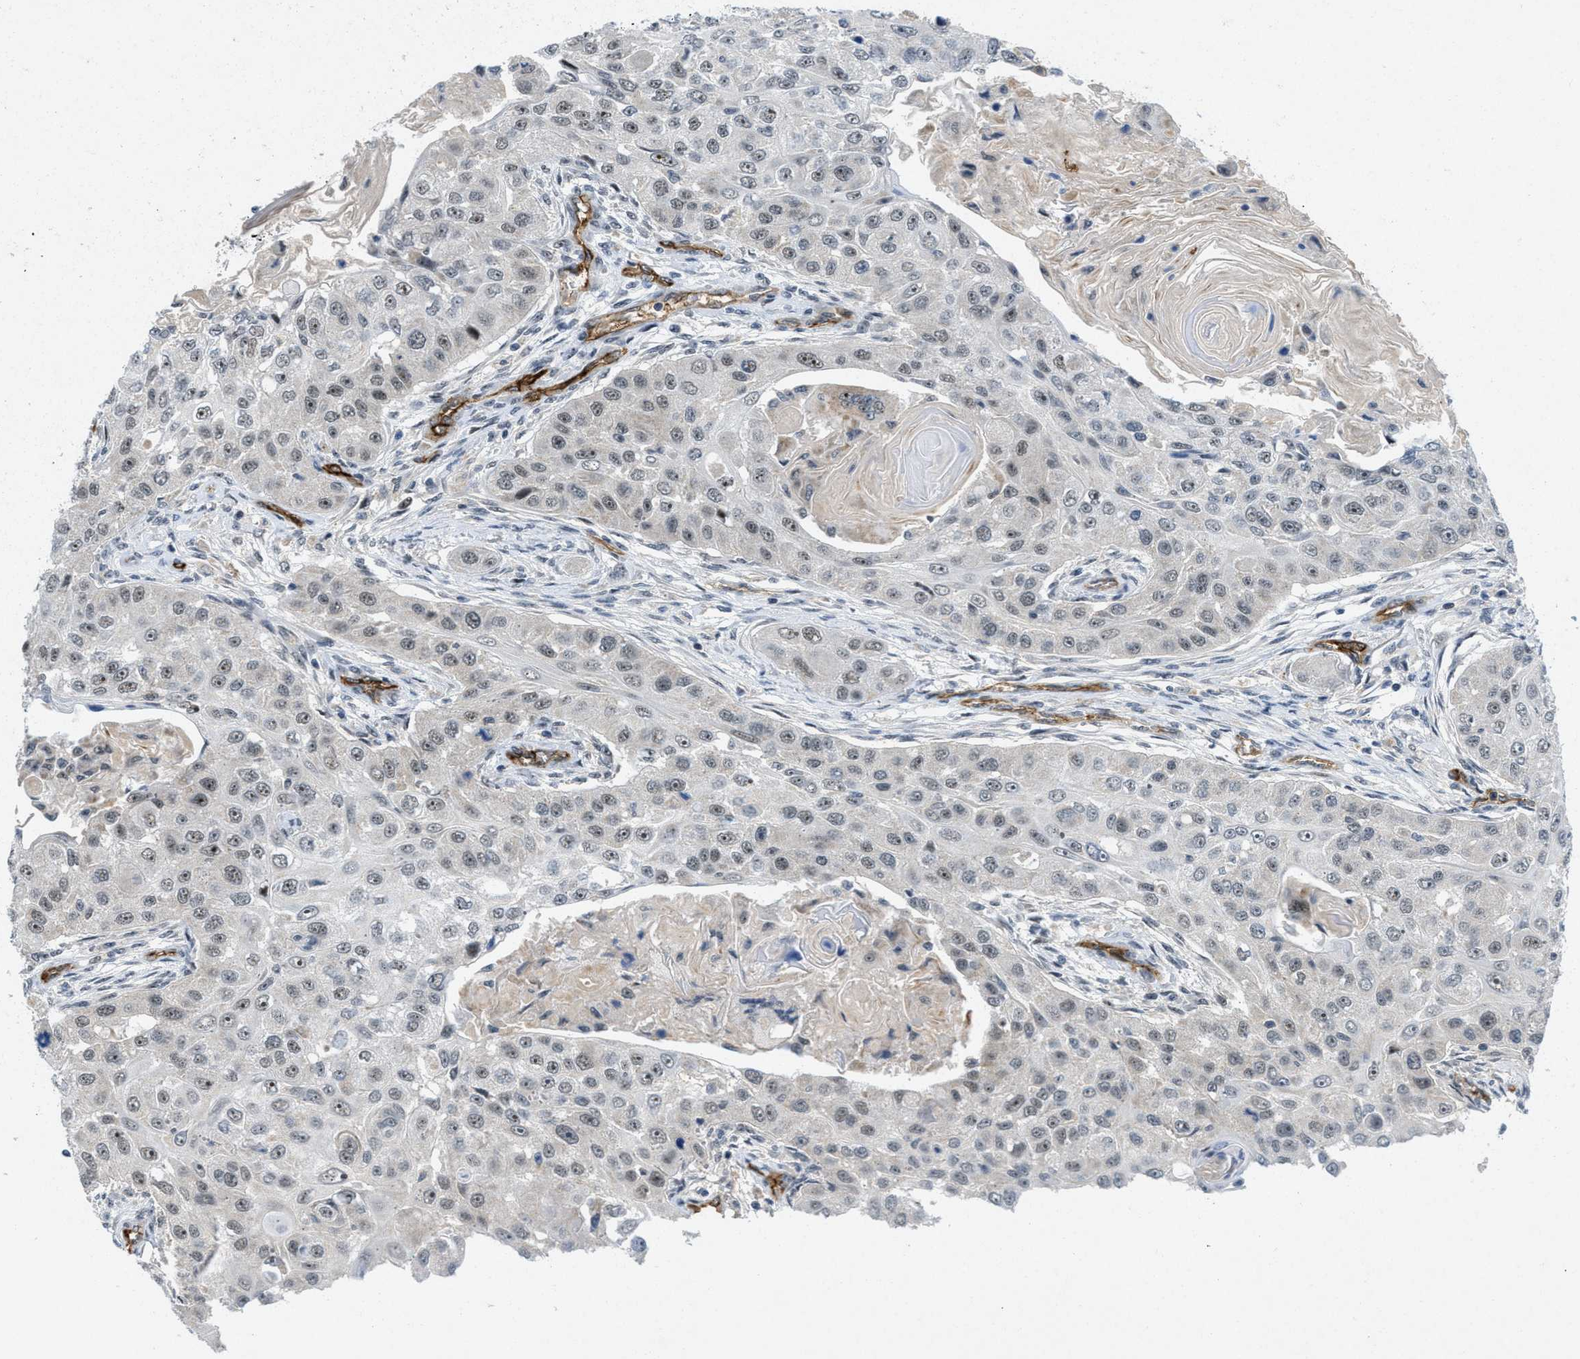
{"staining": {"intensity": "weak", "quantity": "25%-75%", "location": "nuclear"}, "tissue": "head and neck cancer", "cell_type": "Tumor cells", "image_type": "cancer", "snomed": [{"axis": "morphology", "description": "Normal tissue, NOS"}, {"axis": "morphology", "description": "Squamous cell carcinoma, NOS"}, {"axis": "topography", "description": "Skeletal muscle"}, {"axis": "topography", "description": "Head-Neck"}], "caption": "This photomicrograph shows immunohistochemistry staining of human squamous cell carcinoma (head and neck), with low weak nuclear expression in approximately 25%-75% of tumor cells.", "gene": "SLCO2A1", "patient": {"sex": "male", "age": 51}}